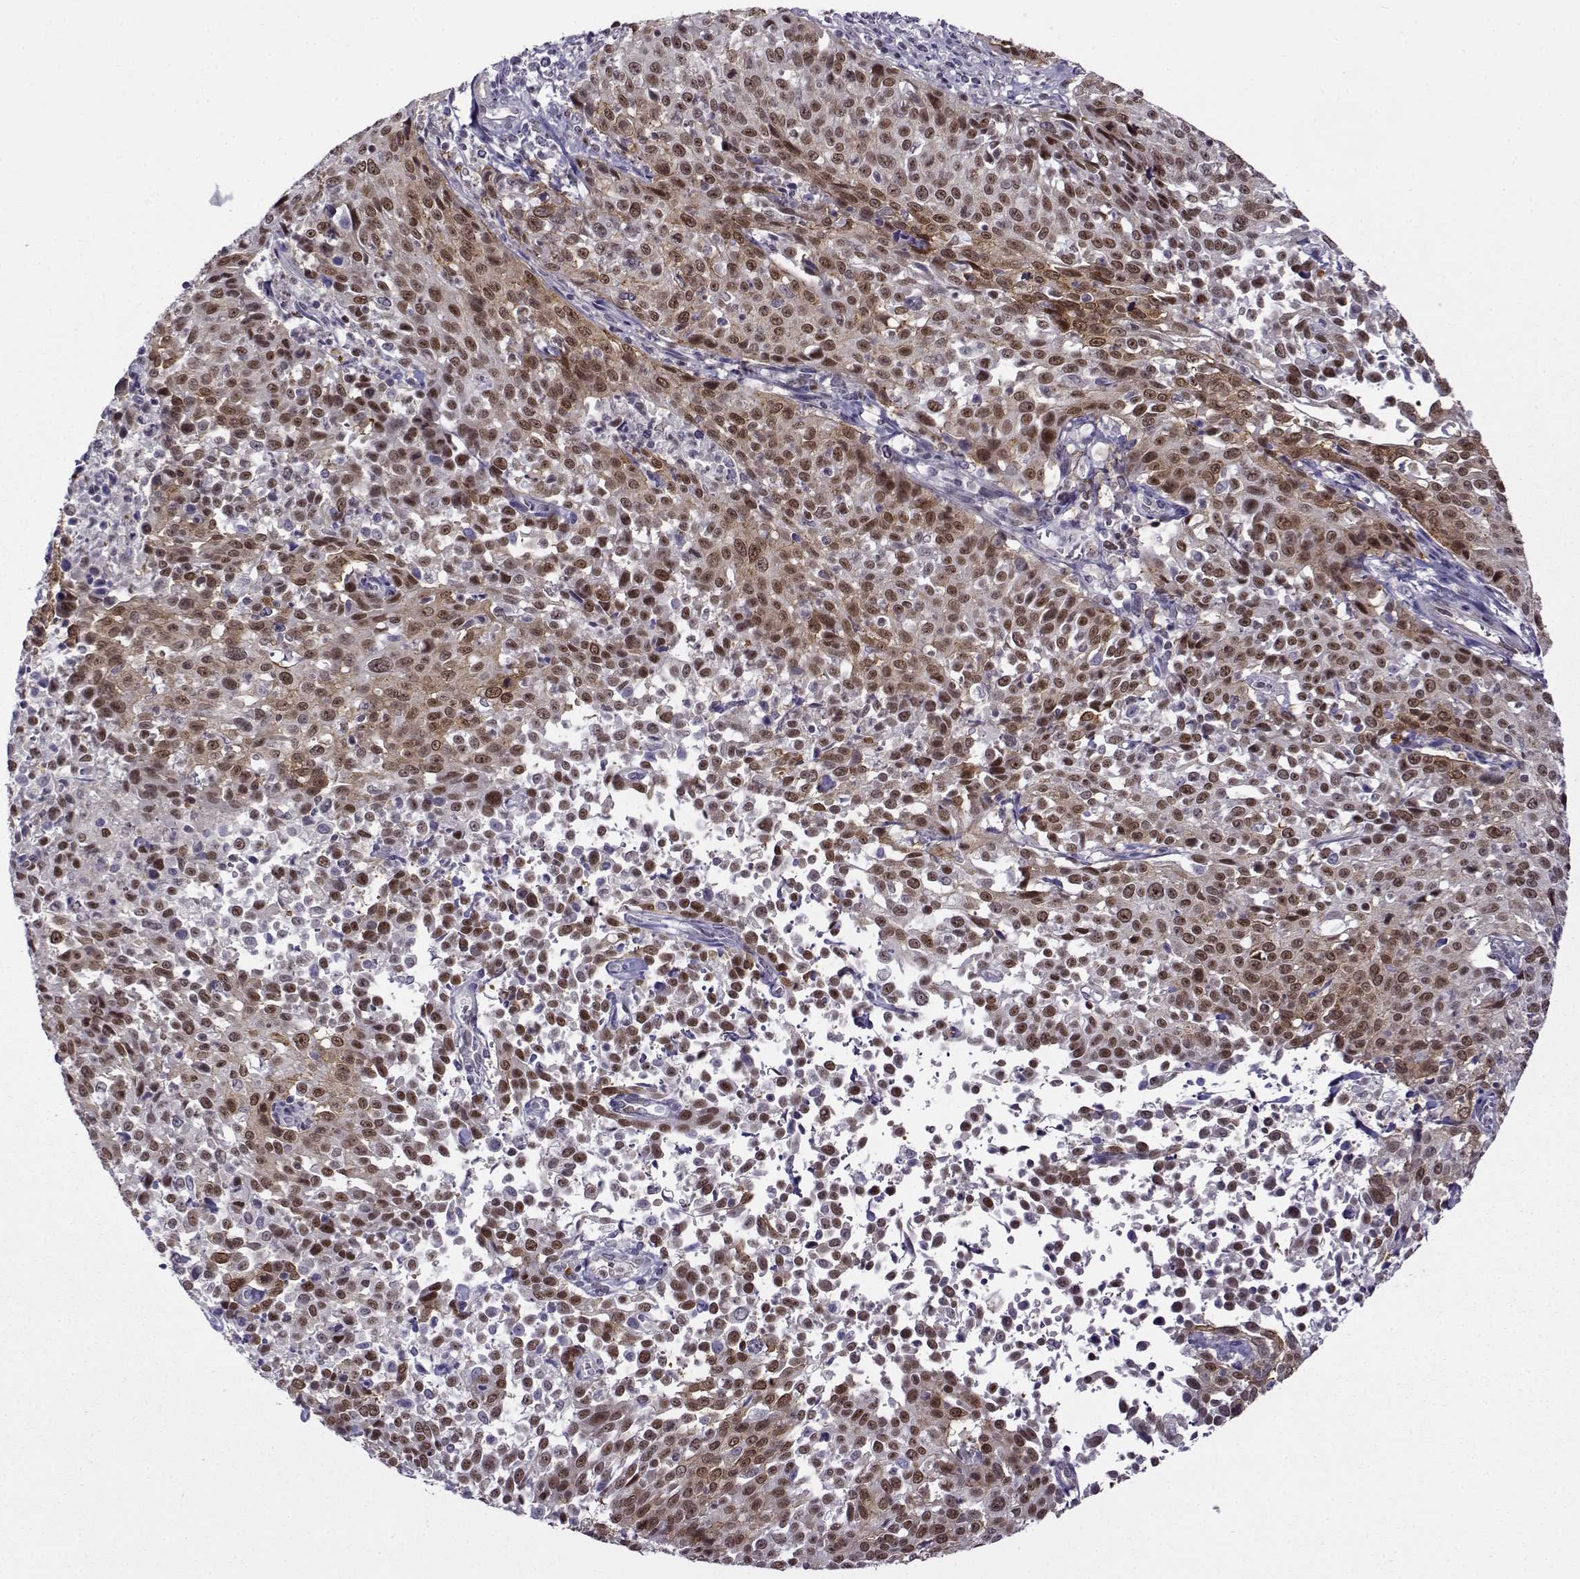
{"staining": {"intensity": "strong", "quantity": ">75%", "location": "nuclear"}, "tissue": "cervical cancer", "cell_type": "Tumor cells", "image_type": "cancer", "snomed": [{"axis": "morphology", "description": "Squamous cell carcinoma, NOS"}, {"axis": "topography", "description": "Cervix"}], "caption": "The micrograph reveals a brown stain indicating the presence of a protein in the nuclear of tumor cells in cervical cancer.", "gene": "BACH1", "patient": {"sex": "female", "age": 26}}